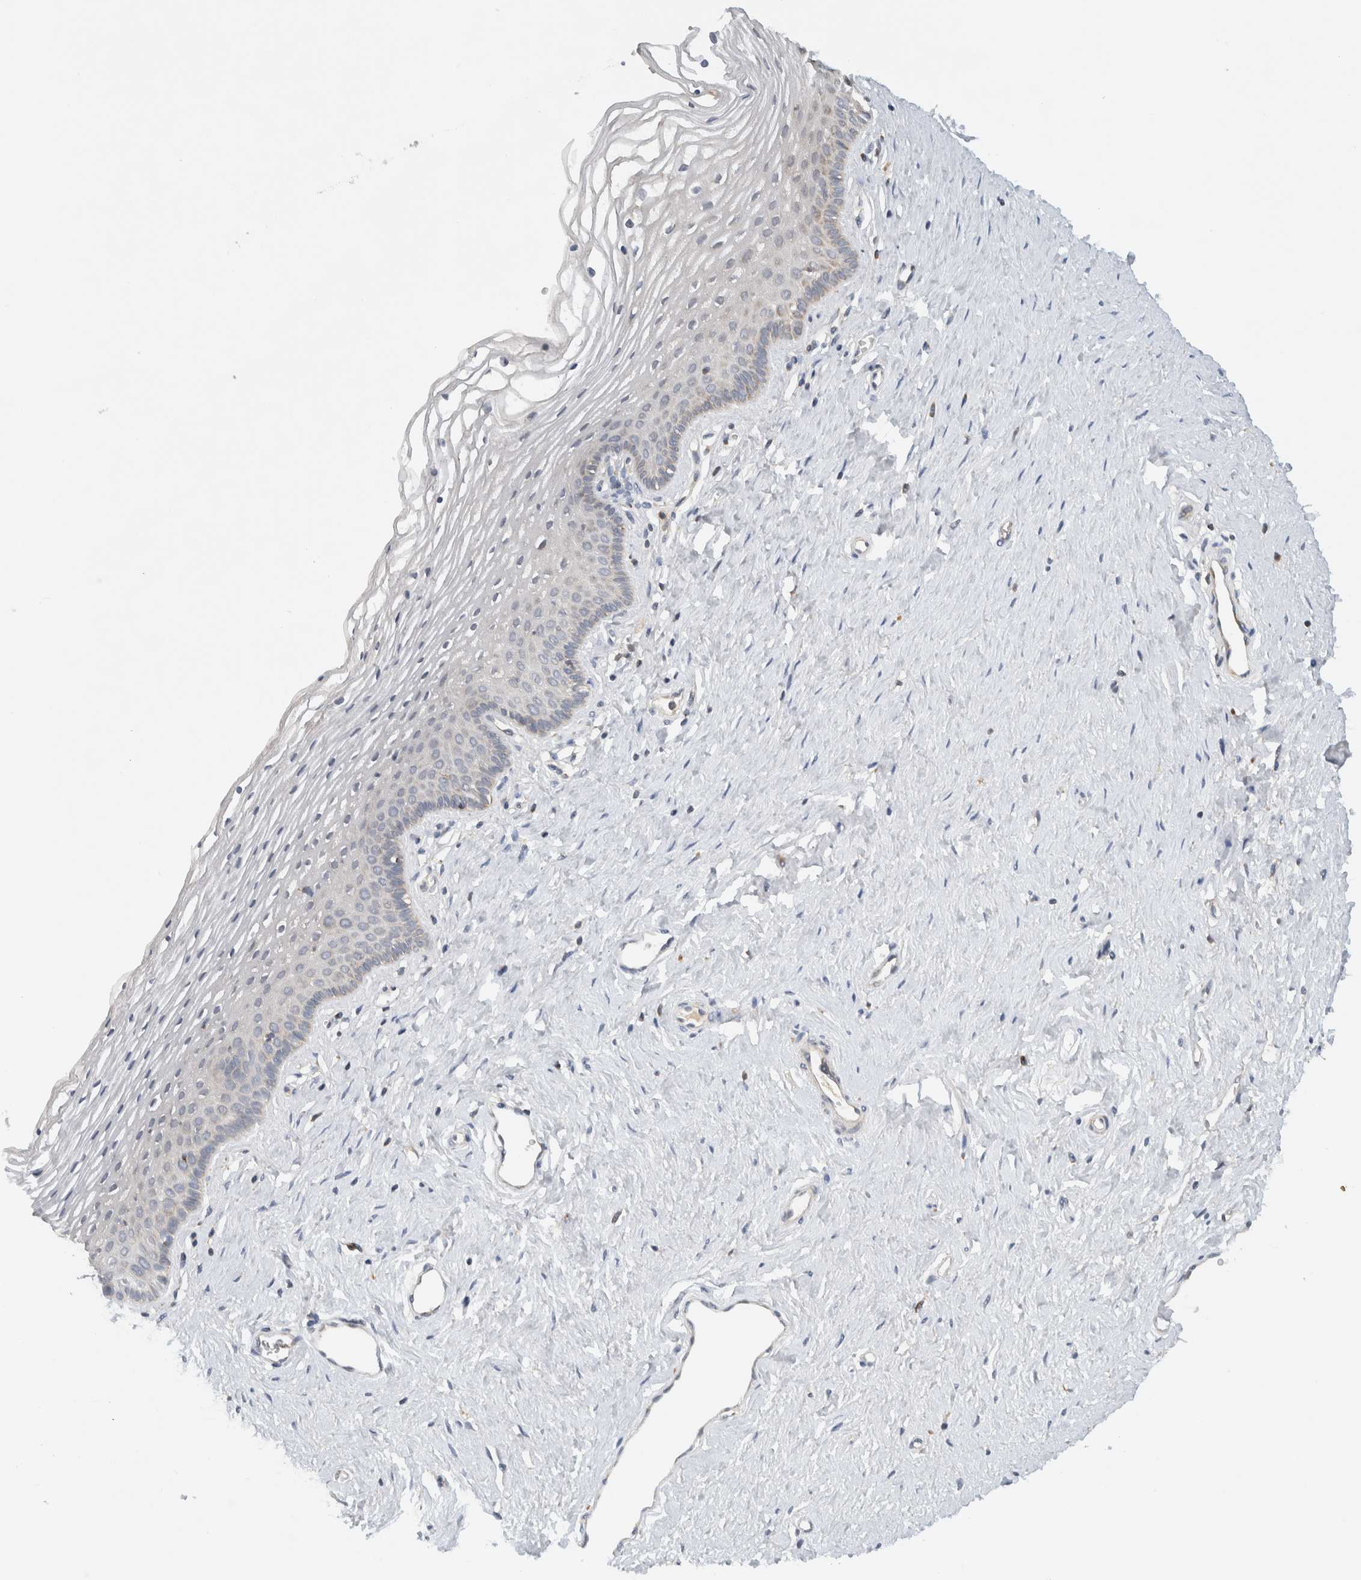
{"staining": {"intensity": "negative", "quantity": "none", "location": "none"}, "tissue": "vagina", "cell_type": "Squamous epithelial cells", "image_type": "normal", "snomed": [{"axis": "morphology", "description": "Normal tissue, NOS"}, {"axis": "topography", "description": "Vagina"}], "caption": "DAB (3,3'-diaminobenzidine) immunohistochemical staining of normal vagina displays no significant staining in squamous epithelial cells.", "gene": "AMPD1", "patient": {"sex": "female", "age": 32}}